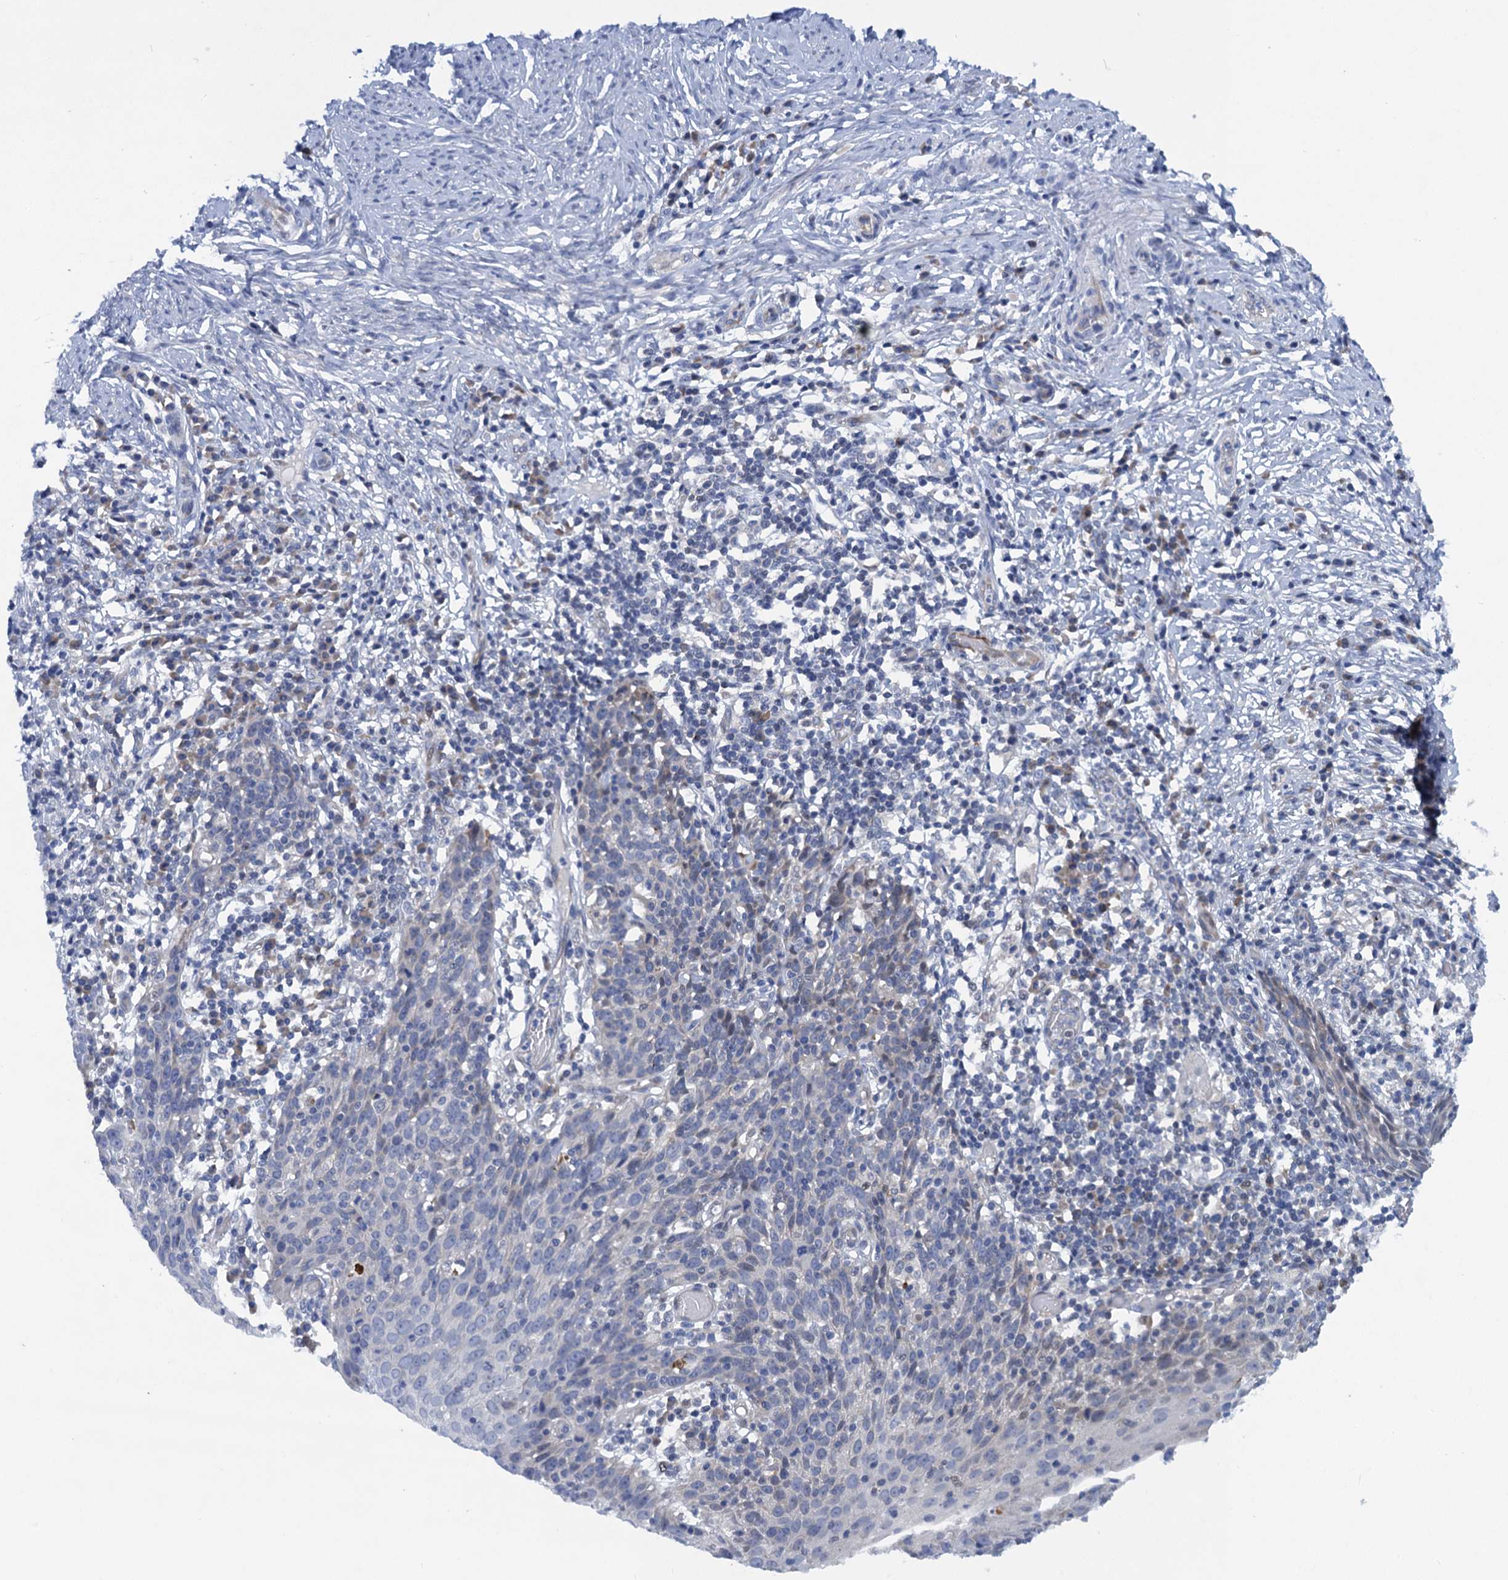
{"staining": {"intensity": "negative", "quantity": "none", "location": "none"}, "tissue": "cervical cancer", "cell_type": "Tumor cells", "image_type": "cancer", "snomed": [{"axis": "morphology", "description": "Squamous cell carcinoma, NOS"}, {"axis": "topography", "description": "Cervix"}], "caption": "Photomicrograph shows no protein staining in tumor cells of cervical cancer (squamous cell carcinoma) tissue.", "gene": "QPCTL", "patient": {"sex": "female", "age": 50}}